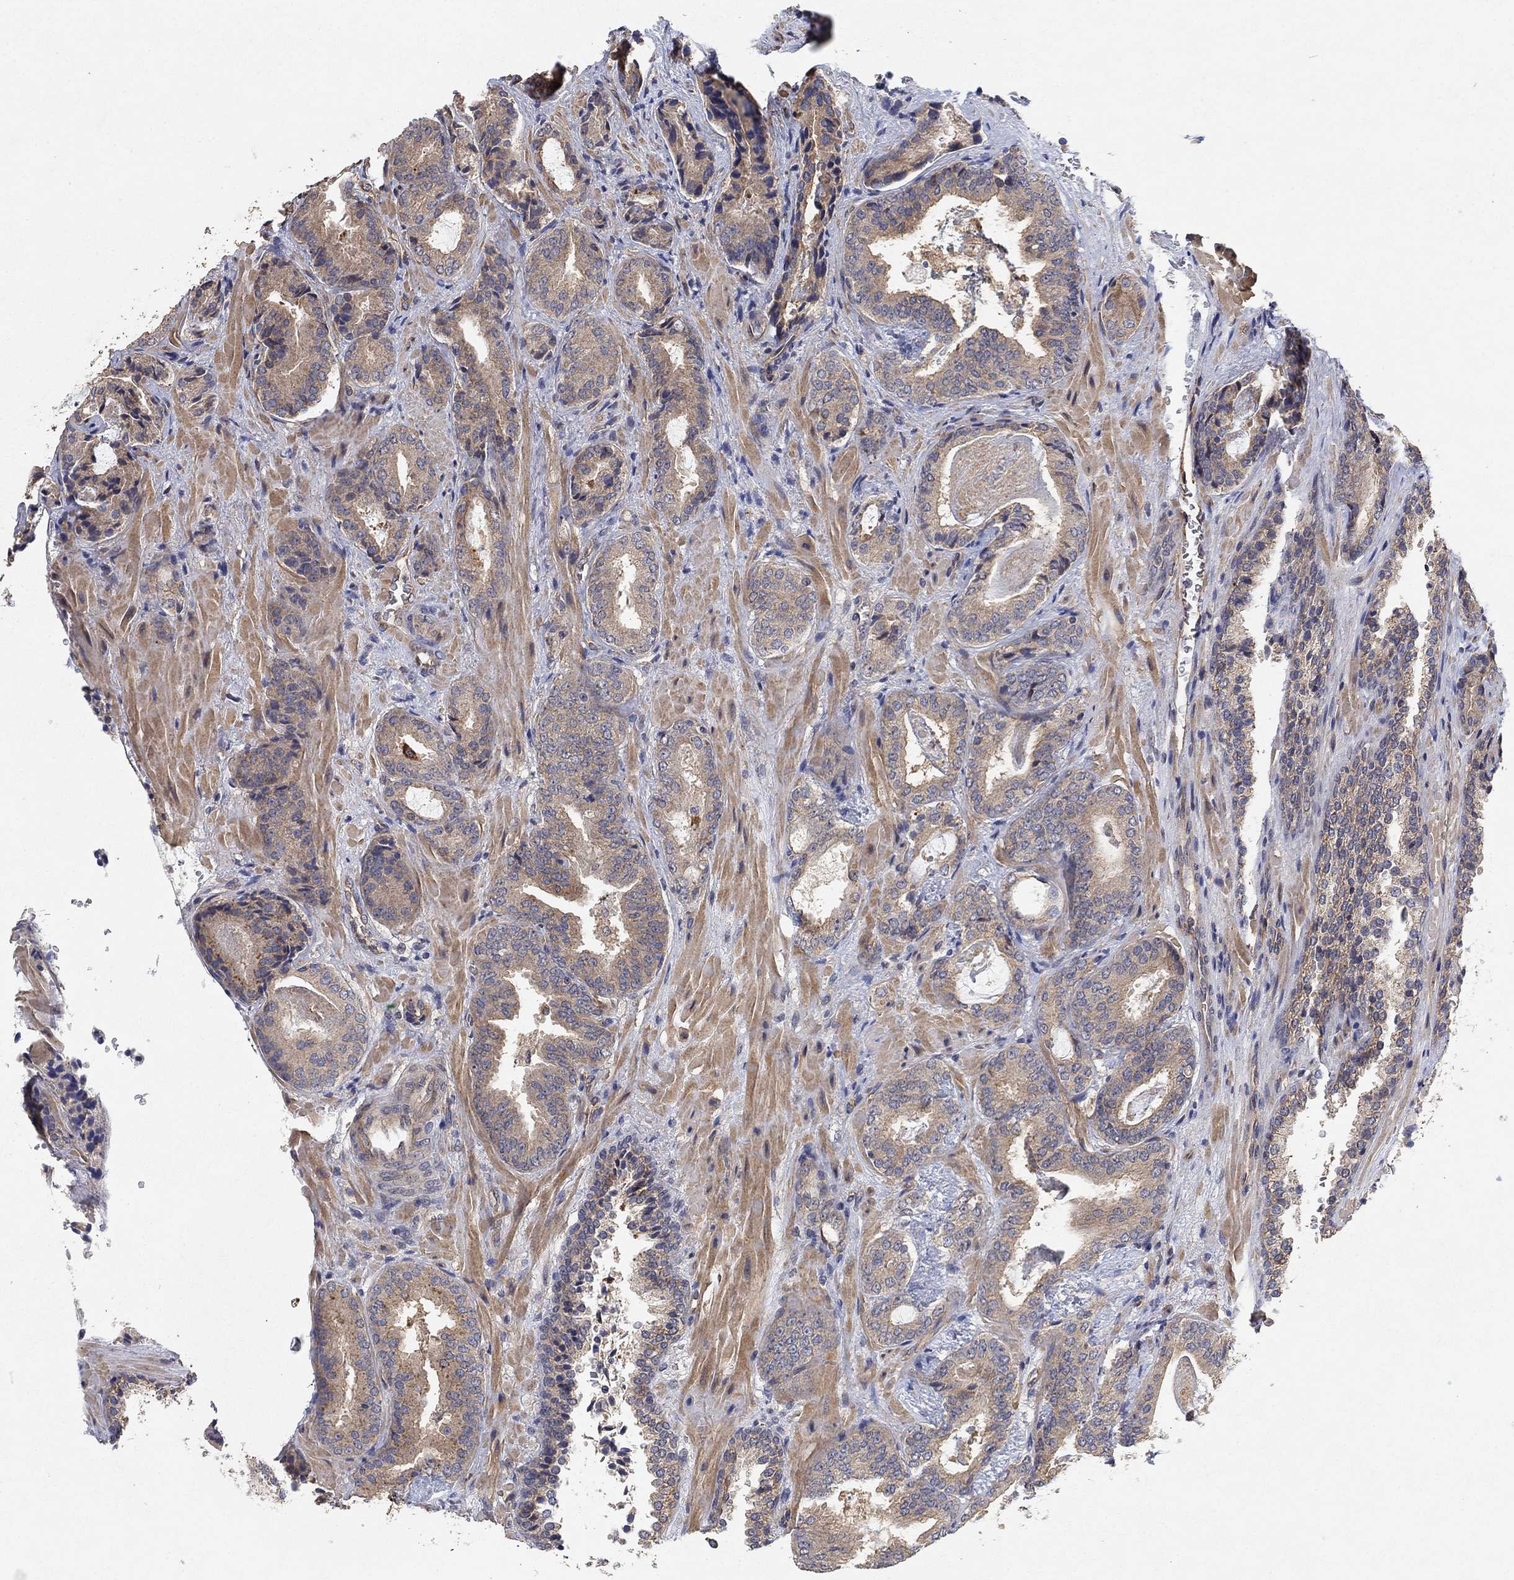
{"staining": {"intensity": "moderate", "quantity": "<25%", "location": "cytoplasmic/membranous"}, "tissue": "prostate cancer", "cell_type": "Tumor cells", "image_type": "cancer", "snomed": [{"axis": "morphology", "description": "Adenocarcinoma, Low grade"}, {"axis": "topography", "description": "Prostate"}], "caption": "Tumor cells exhibit moderate cytoplasmic/membranous expression in approximately <25% of cells in prostate cancer (low-grade adenocarcinoma). (DAB (3,3'-diaminobenzidine) IHC, brown staining for protein, blue staining for nuclei).", "gene": "MCUR1", "patient": {"sex": "male", "age": 68}}